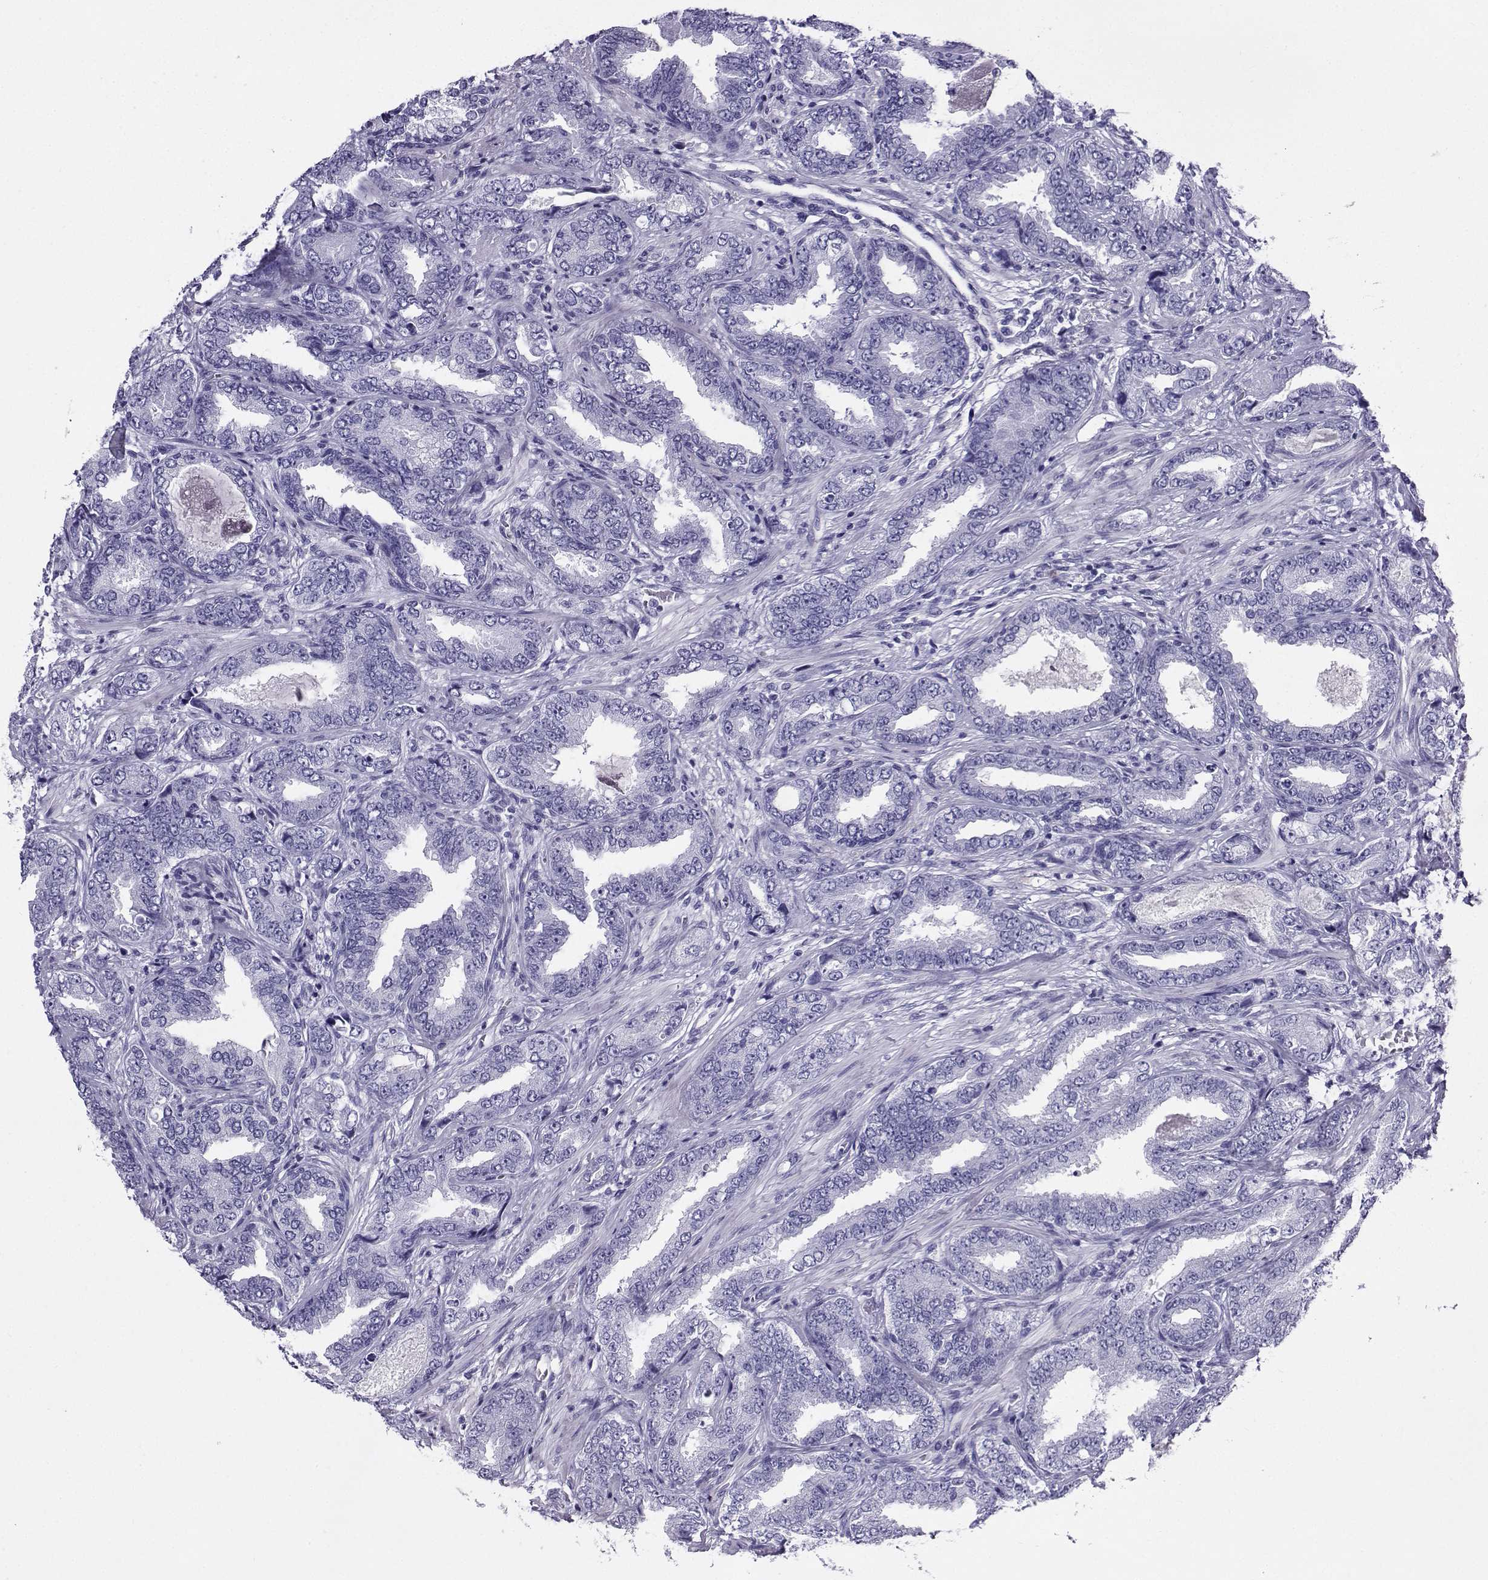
{"staining": {"intensity": "negative", "quantity": "none", "location": "none"}, "tissue": "prostate cancer", "cell_type": "Tumor cells", "image_type": "cancer", "snomed": [{"axis": "morphology", "description": "Adenocarcinoma, Low grade"}, {"axis": "topography", "description": "Prostate"}], "caption": "An image of human prostate cancer is negative for staining in tumor cells. (Stains: DAB IHC with hematoxylin counter stain, Microscopy: brightfield microscopy at high magnification).", "gene": "CD109", "patient": {"sex": "male", "age": 68}}